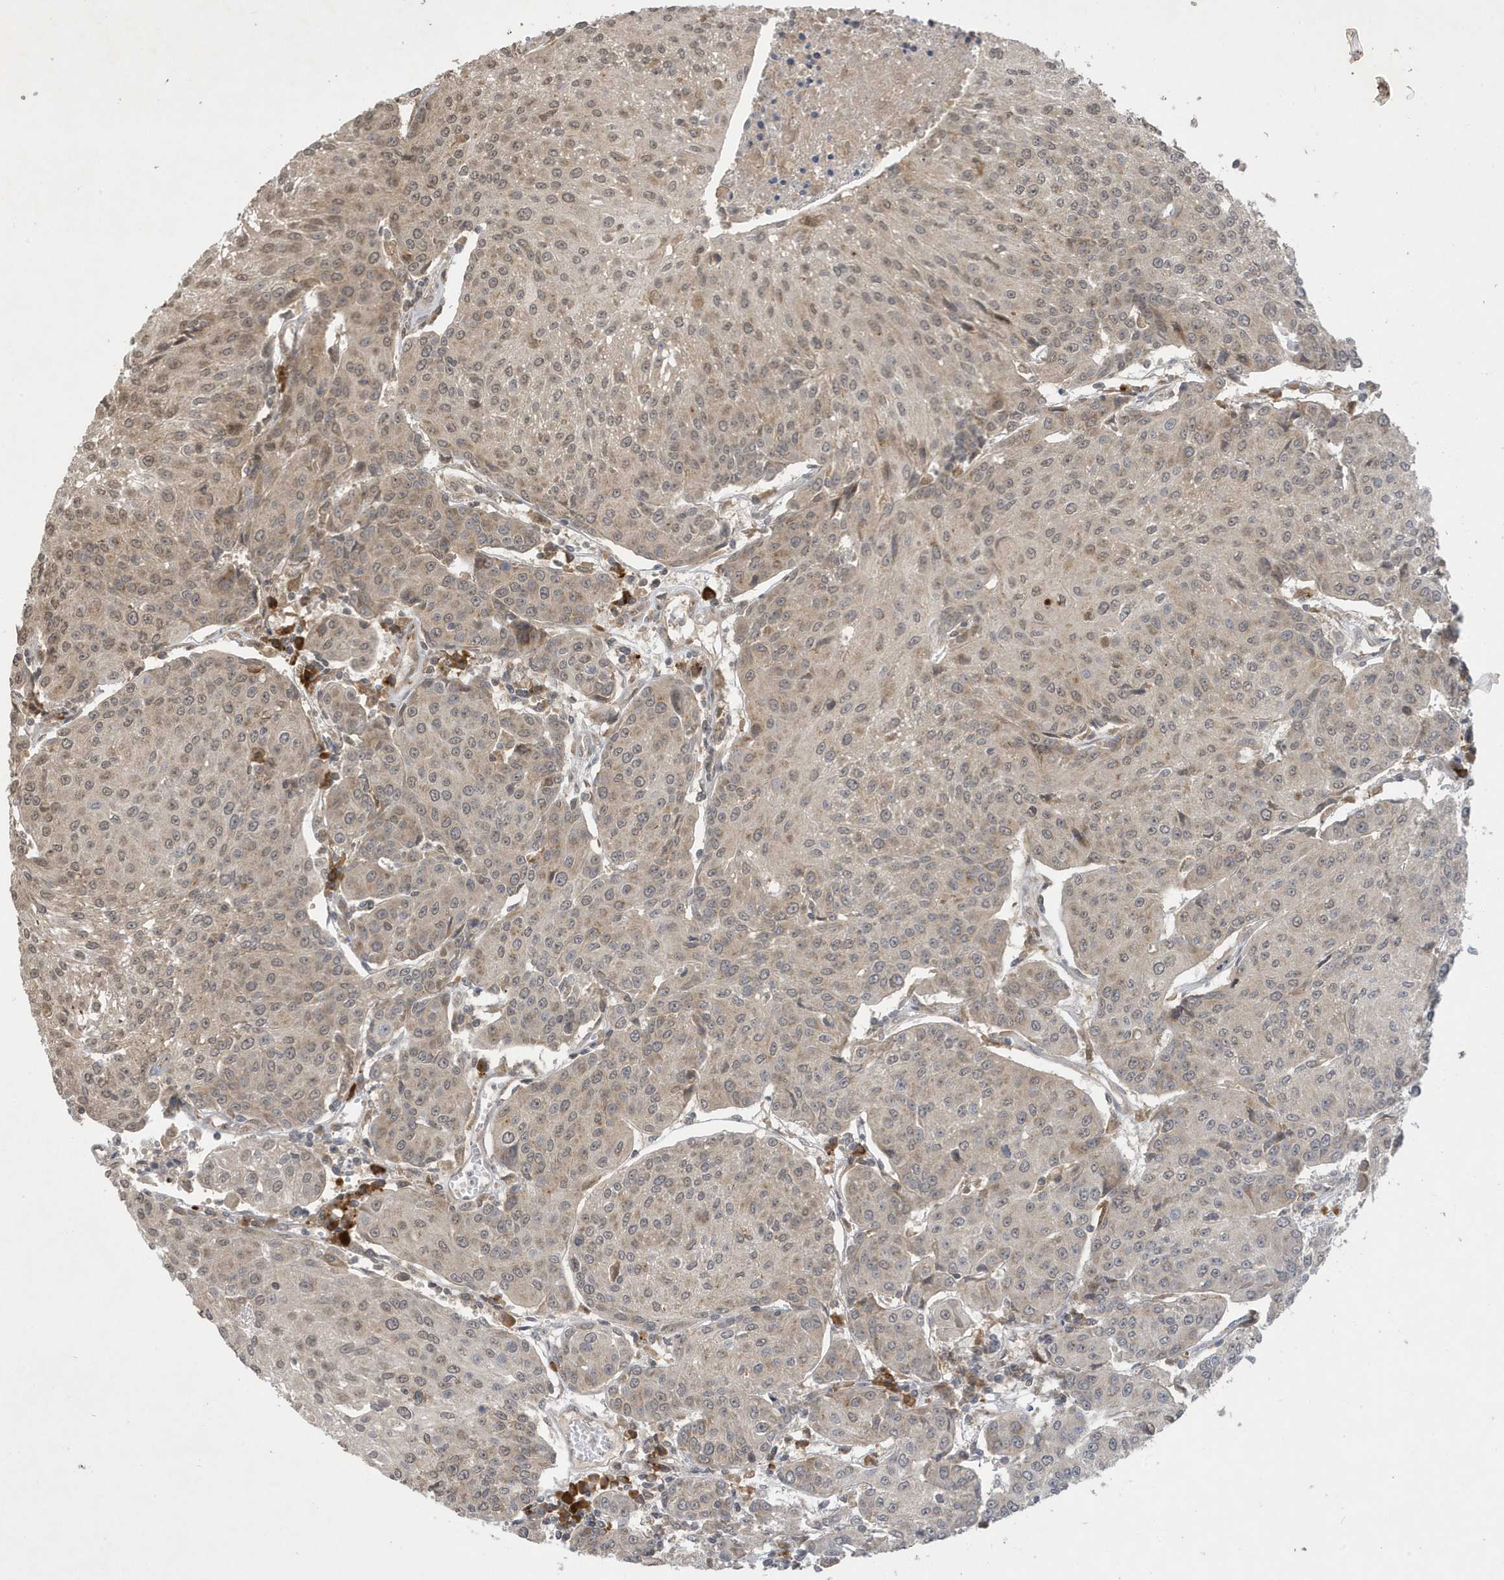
{"staining": {"intensity": "weak", "quantity": ">75%", "location": "cytoplasmic/membranous,nuclear"}, "tissue": "urothelial cancer", "cell_type": "Tumor cells", "image_type": "cancer", "snomed": [{"axis": "morphology", "description": "Urothelial carcinoma, High grade"}, {"axis": "topography", "description": "Urinary bladder"}], "caption": "Immunohistochemical staining of urothelial cancer reveals weak cytoplasmic/membranous and nuclear protein staining in about >75% of tumor cells.", "gene": "STX10", "patient": {"sex": "female", "age": 85}}